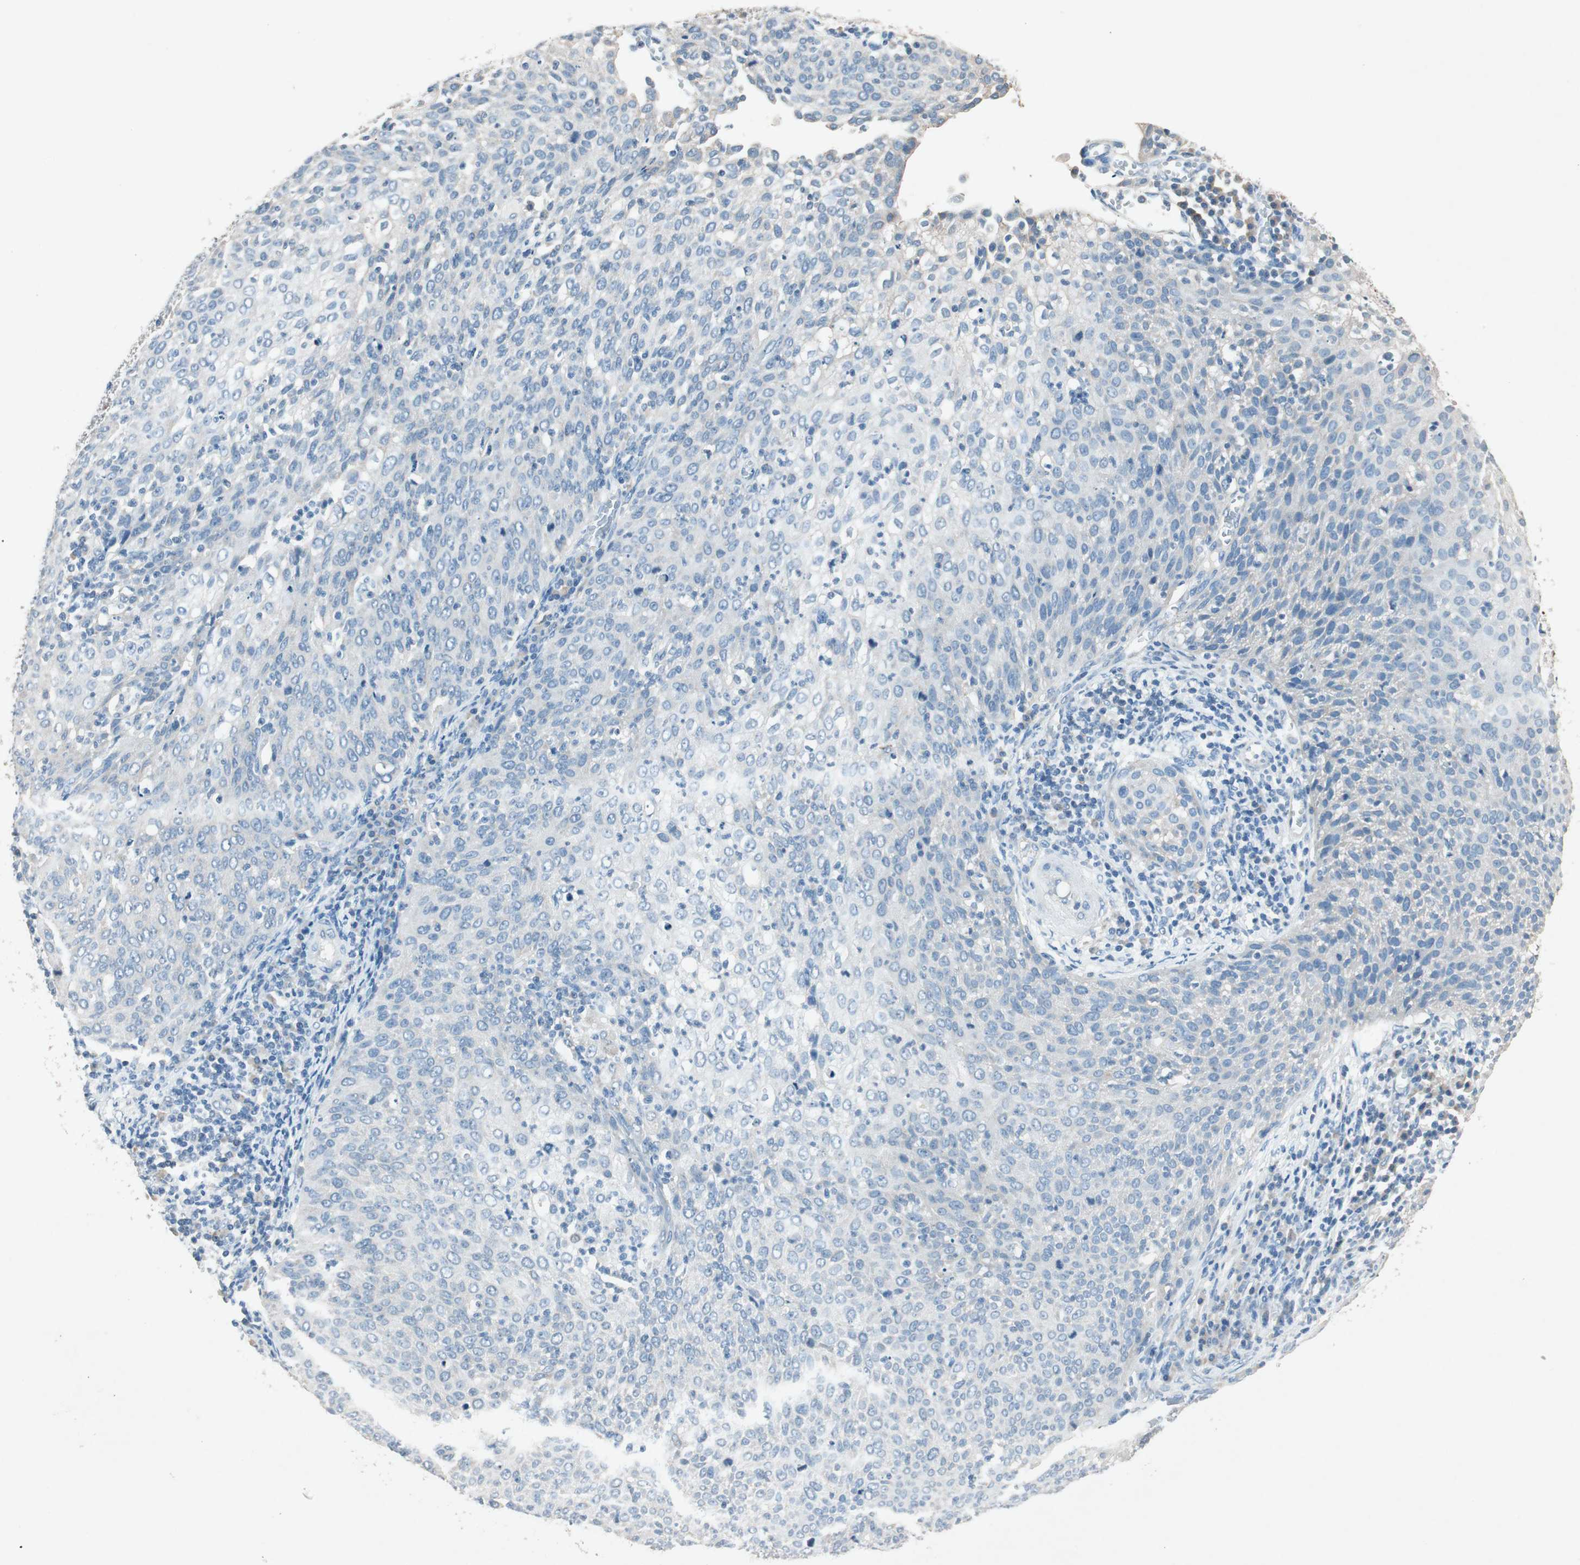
{"staining": {"intensity": "negative", "quantity": "none", "location": "none"}, "tissue": "cervical cancer", "cell_type": "Tumor cells", "image_type": "cancer", "snomed": [{"axis": "morphology", "description": "Squamous cell carcinoma, NOS"}, {"axis": "topography", "description": "Cervix"}], "caption": "The histopathology image reveals no staining of tumor cells in squamous cell carcinoma (cervical). (DAB IHC visualized using brightfield microscopy, high magnification).", "gene": "NKAIN1", "patient": {"sex": "female", "age": 38}}